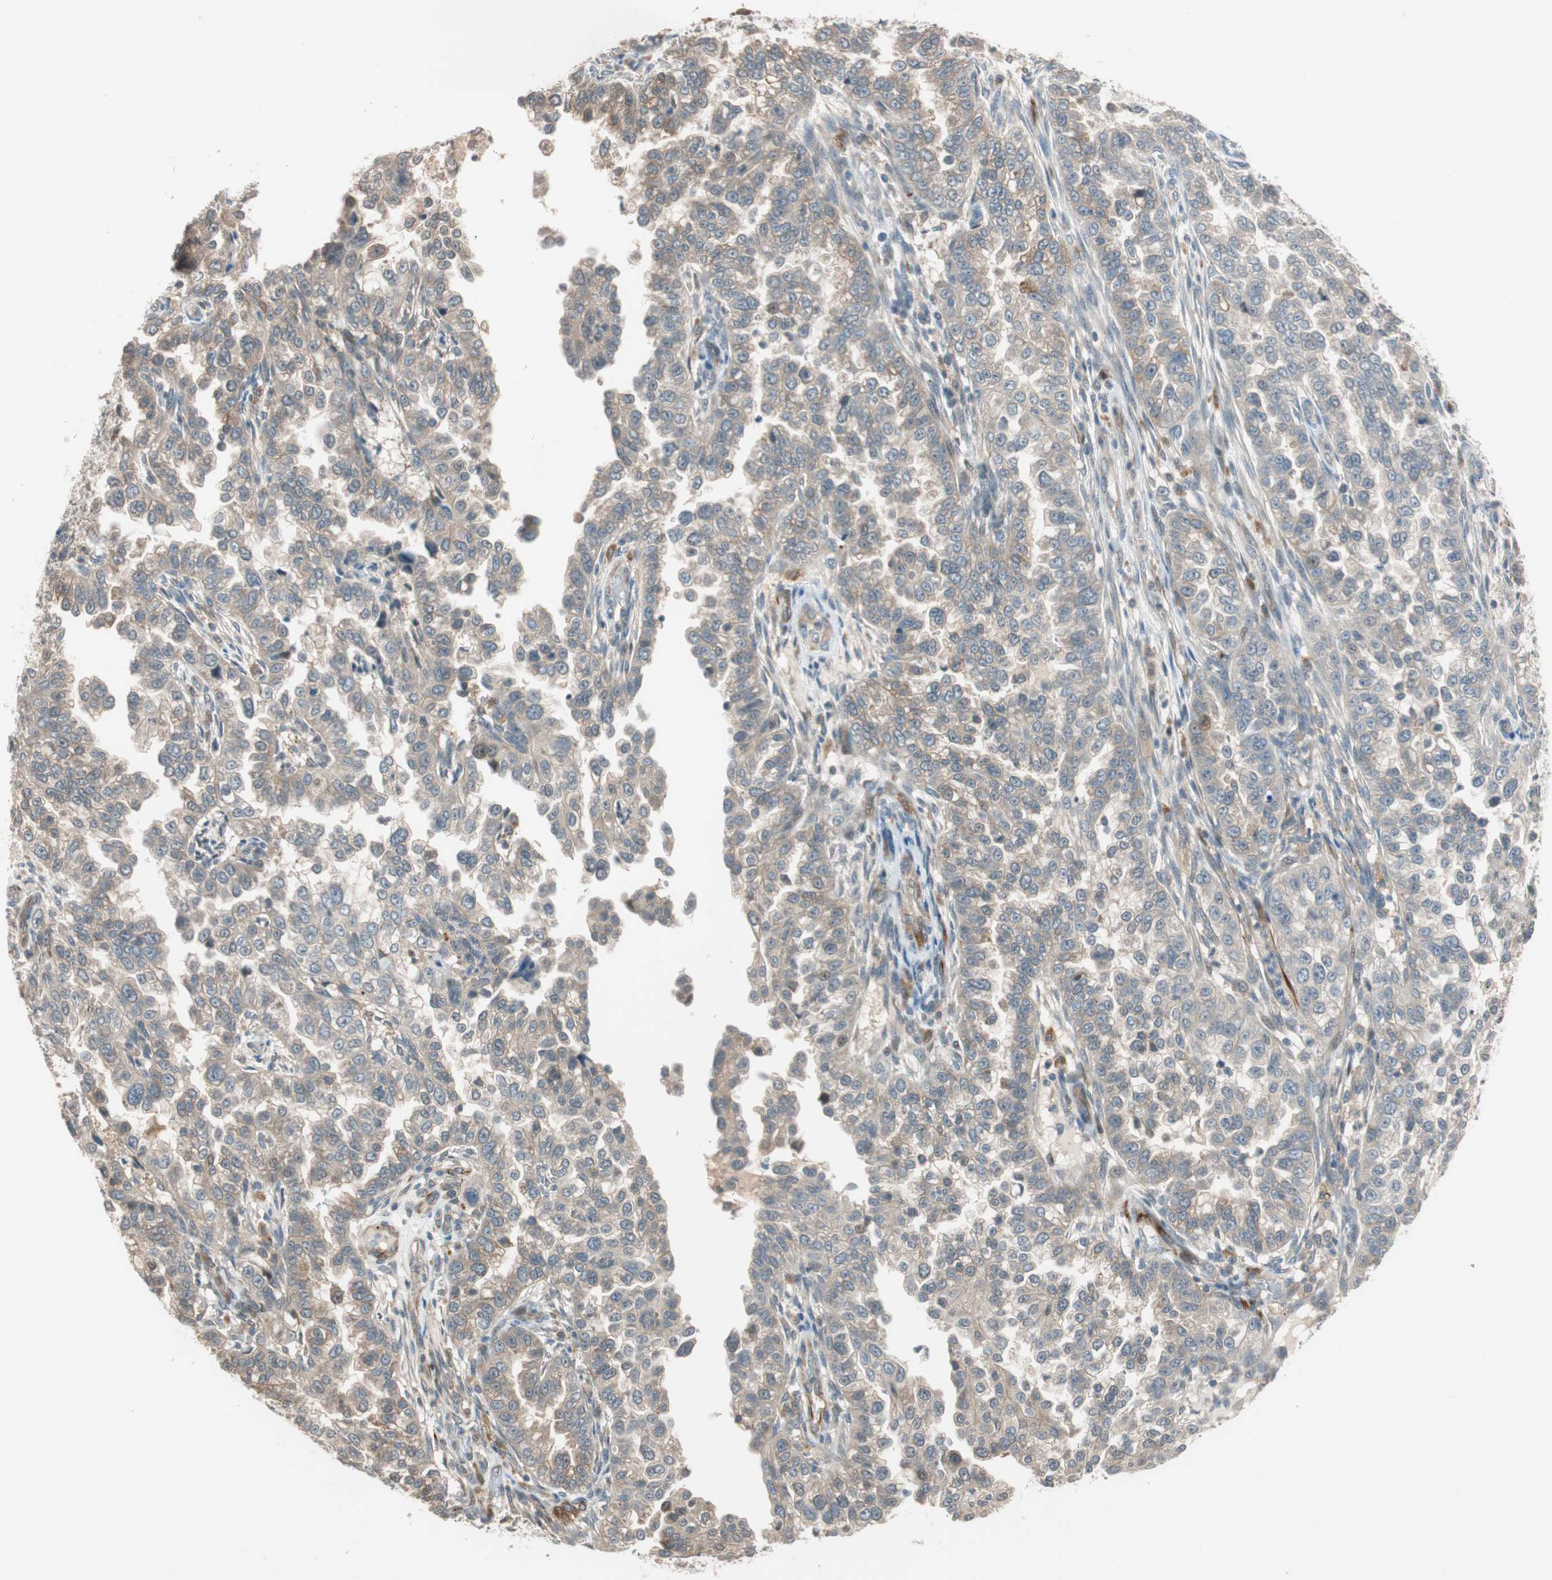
{"staining": {"intensity": "weak", "quantity": "25%-75%", "location": "cytoplasmic/membranous"}, "tissue": "endometrial cancer", "cell_type": "Tumor cells", "image_type": "cancer", "snomed": [{"axis": "morphology", "description": "Adenocarcinoma, NOS"}, {"axis": "topography", "description": "Endometrium"}], "caption": "Immunohistochemistry (IHC) histopathology image of adenocarcinoma (endometrial) stained for a protein (brown), which demonstrates low levels of weak cytoplasmic/membranous positivity in about 25%-75% of tumor cells.", "gene": "PIK3R3", "patient": {"sex": "female", "age": 85}}